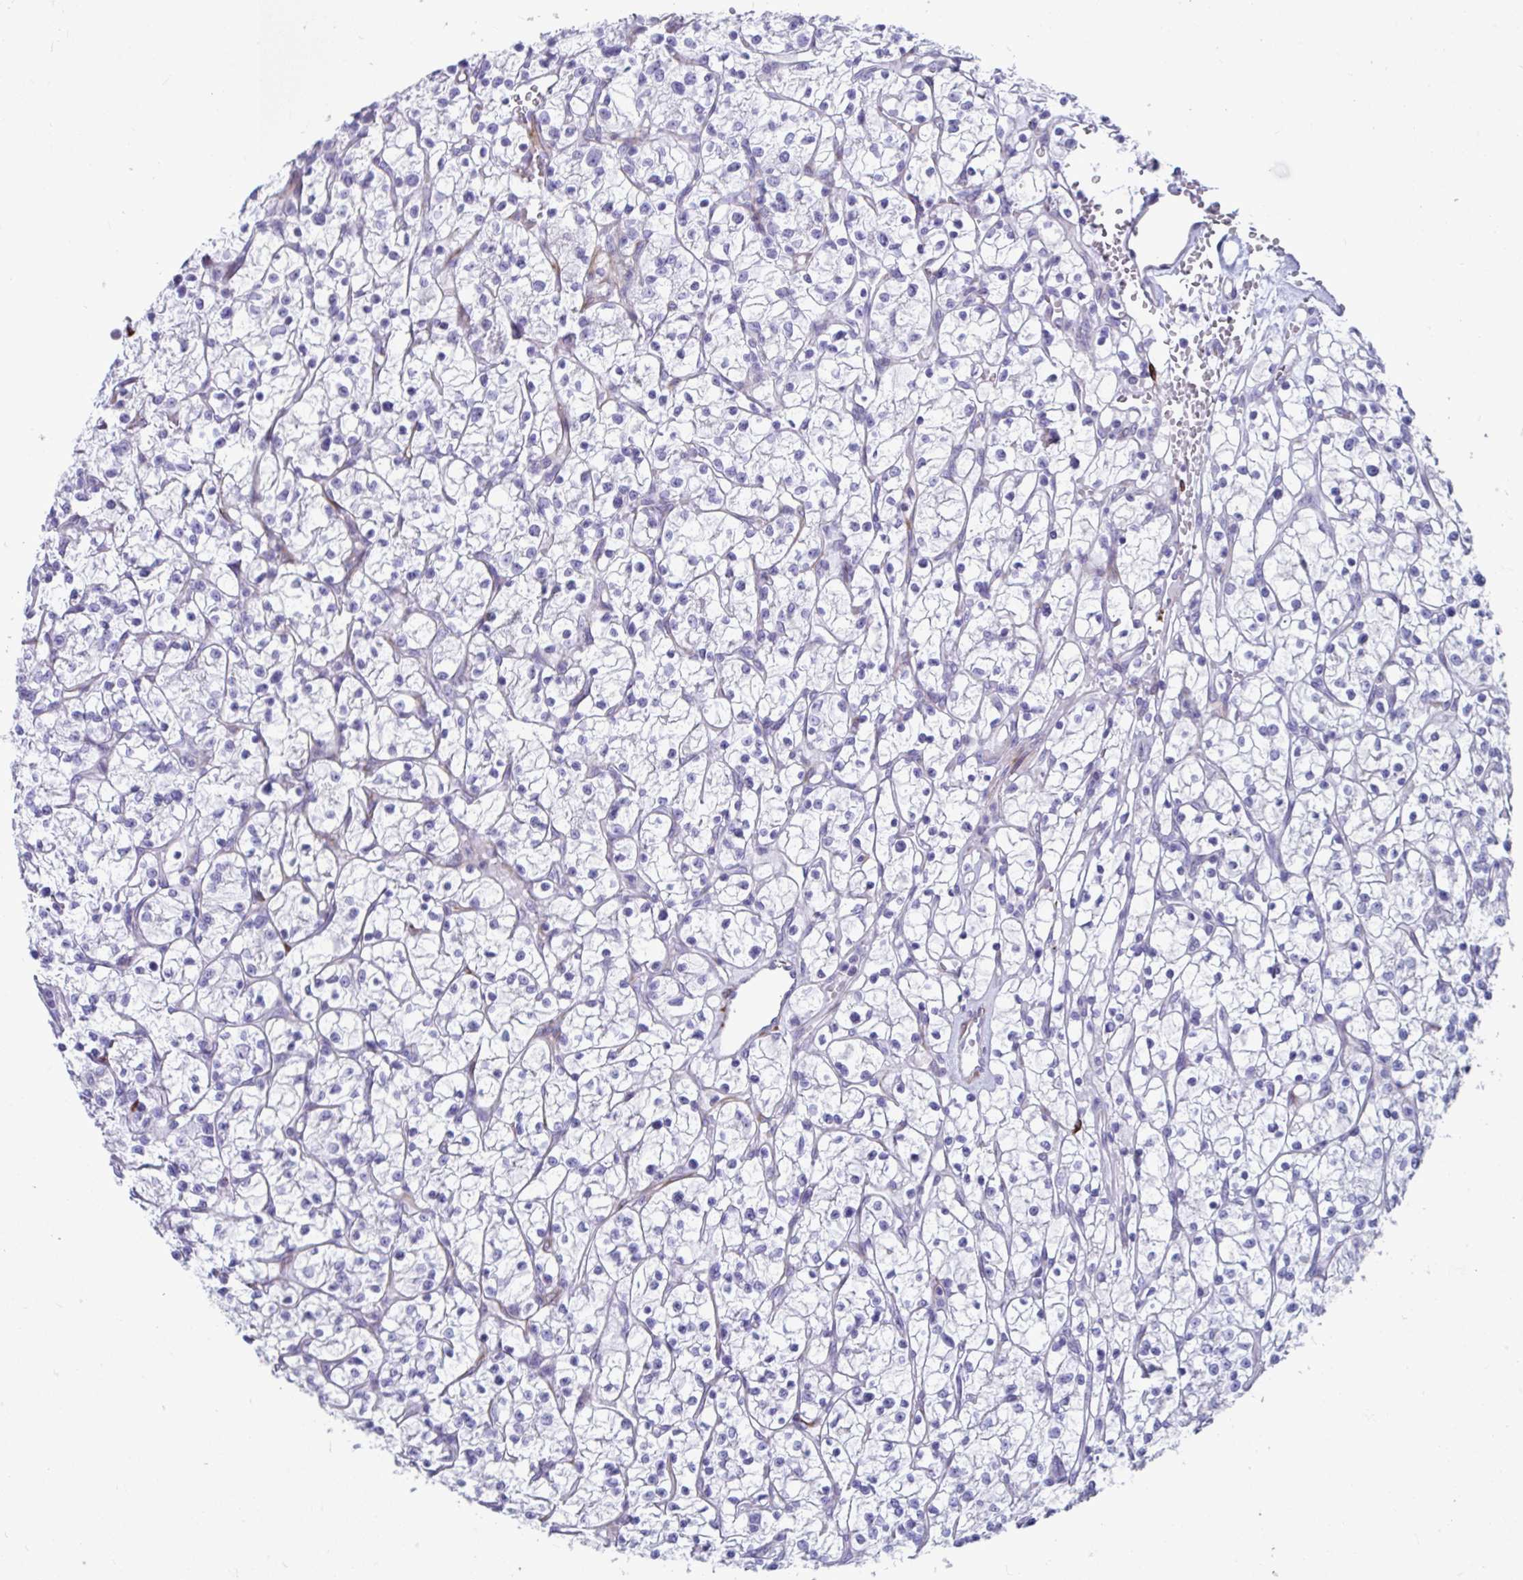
{"staining": {"intensity": "negative", "quantity": "none", "location": "none"}, "tissue": "renal cancer", "cell_type": "Tumor cells", "image_type": "cancer", "snomed": [{"axis": "morphology", "description": "Adenocarcinoma, NOS"}, {"axis": "topography", "description": "Kidney"}], "caption": "IHC of renal cancer exhibits no expression in tumor cells.", "gene": "GRXCR2", "patient": {"sex": "female", "age": 64}}